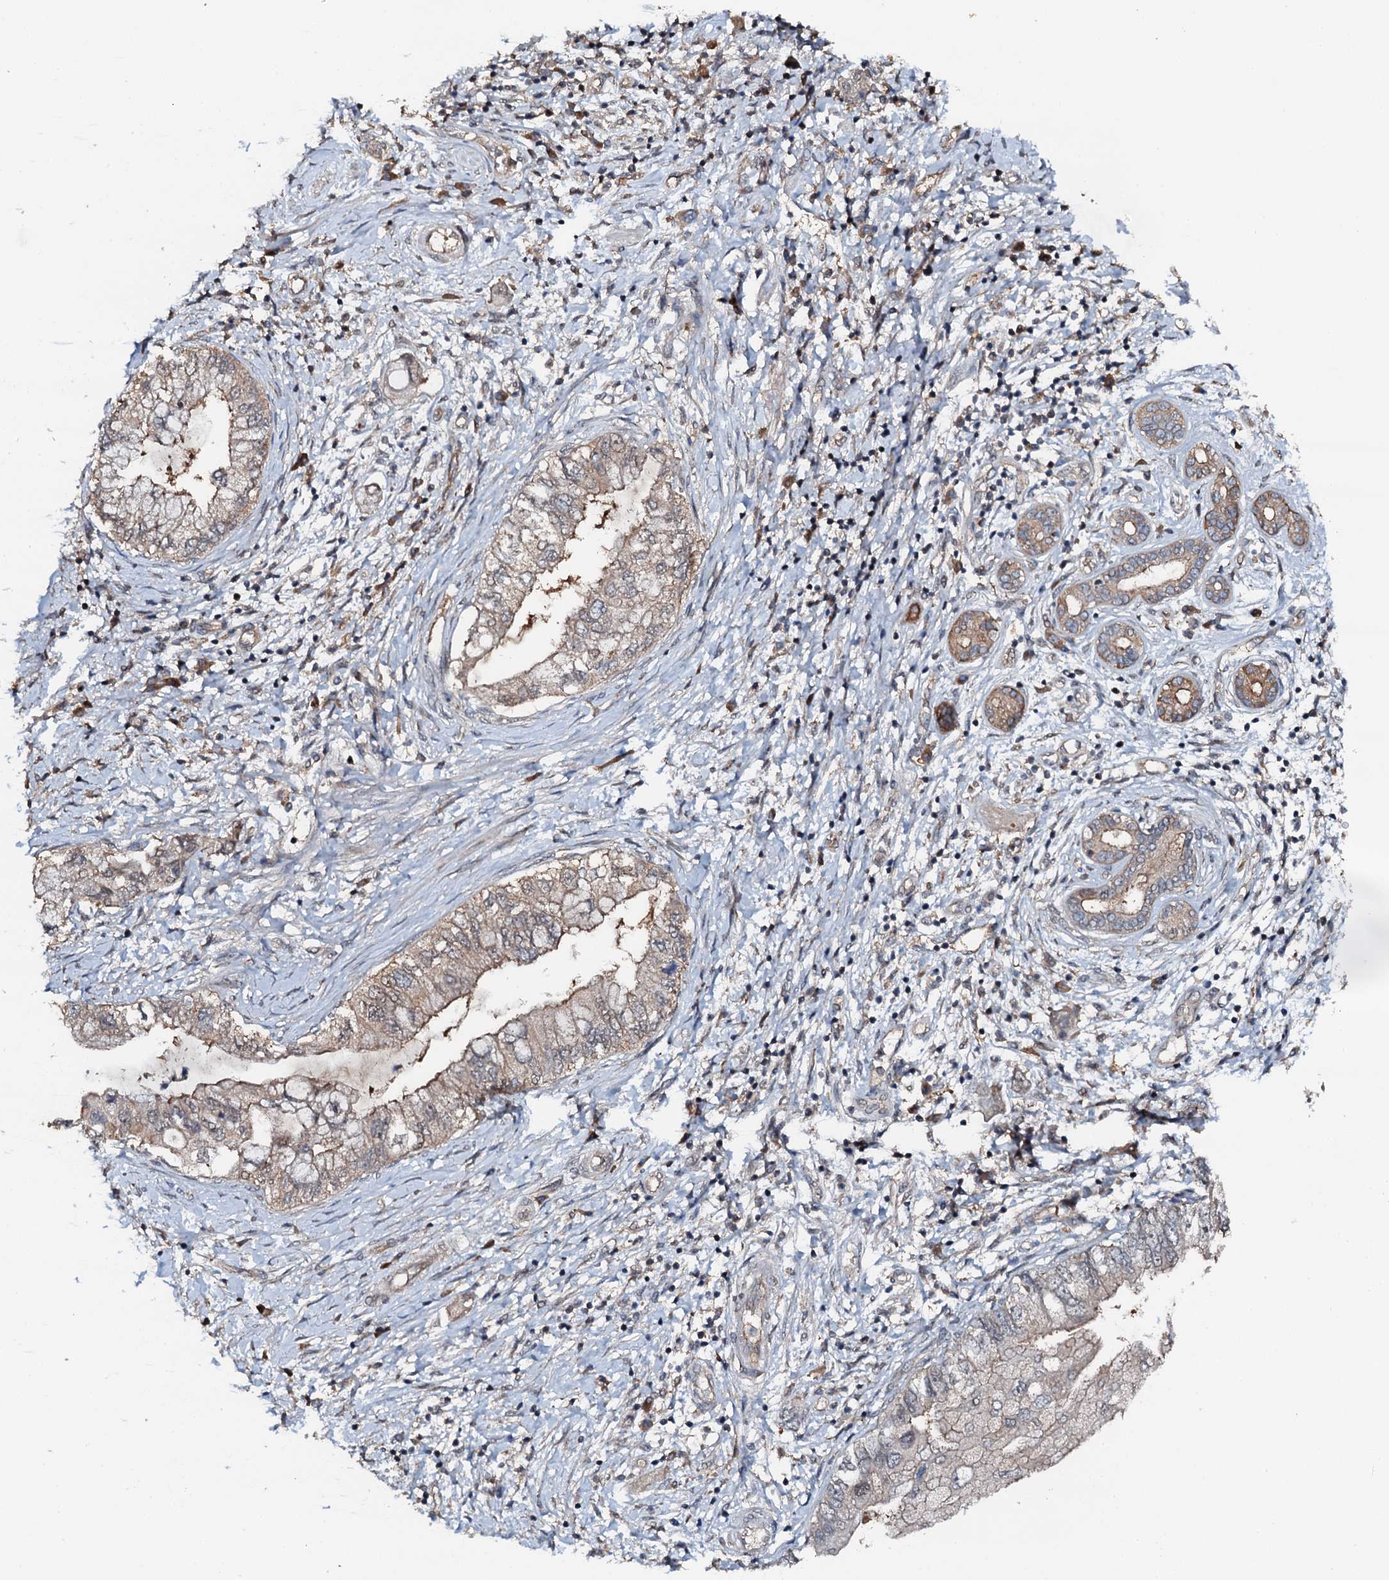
{"staining": {"intensity": "weak", "quantity": "25%-75%", "location": "cytoplasmic/membranous"}, "tissue": "pancreatic cancer", "cell_type": "Tumor cells", "image_type": "cancer", "snomed": [{"axis": "morphology", "description": "Adenocarcinoma, NOS"}, {"axis": "topography", "description": "Pancreas"}], "caption": "Immunohistochemical staining of human pancreatic cancer exhibits low levels of weak cytoplasmic/membranous positivity in about 25%-75% of tumor cells.", "gene": "FLYWCH1", "patient": {"sex": "female", "age": 73}}